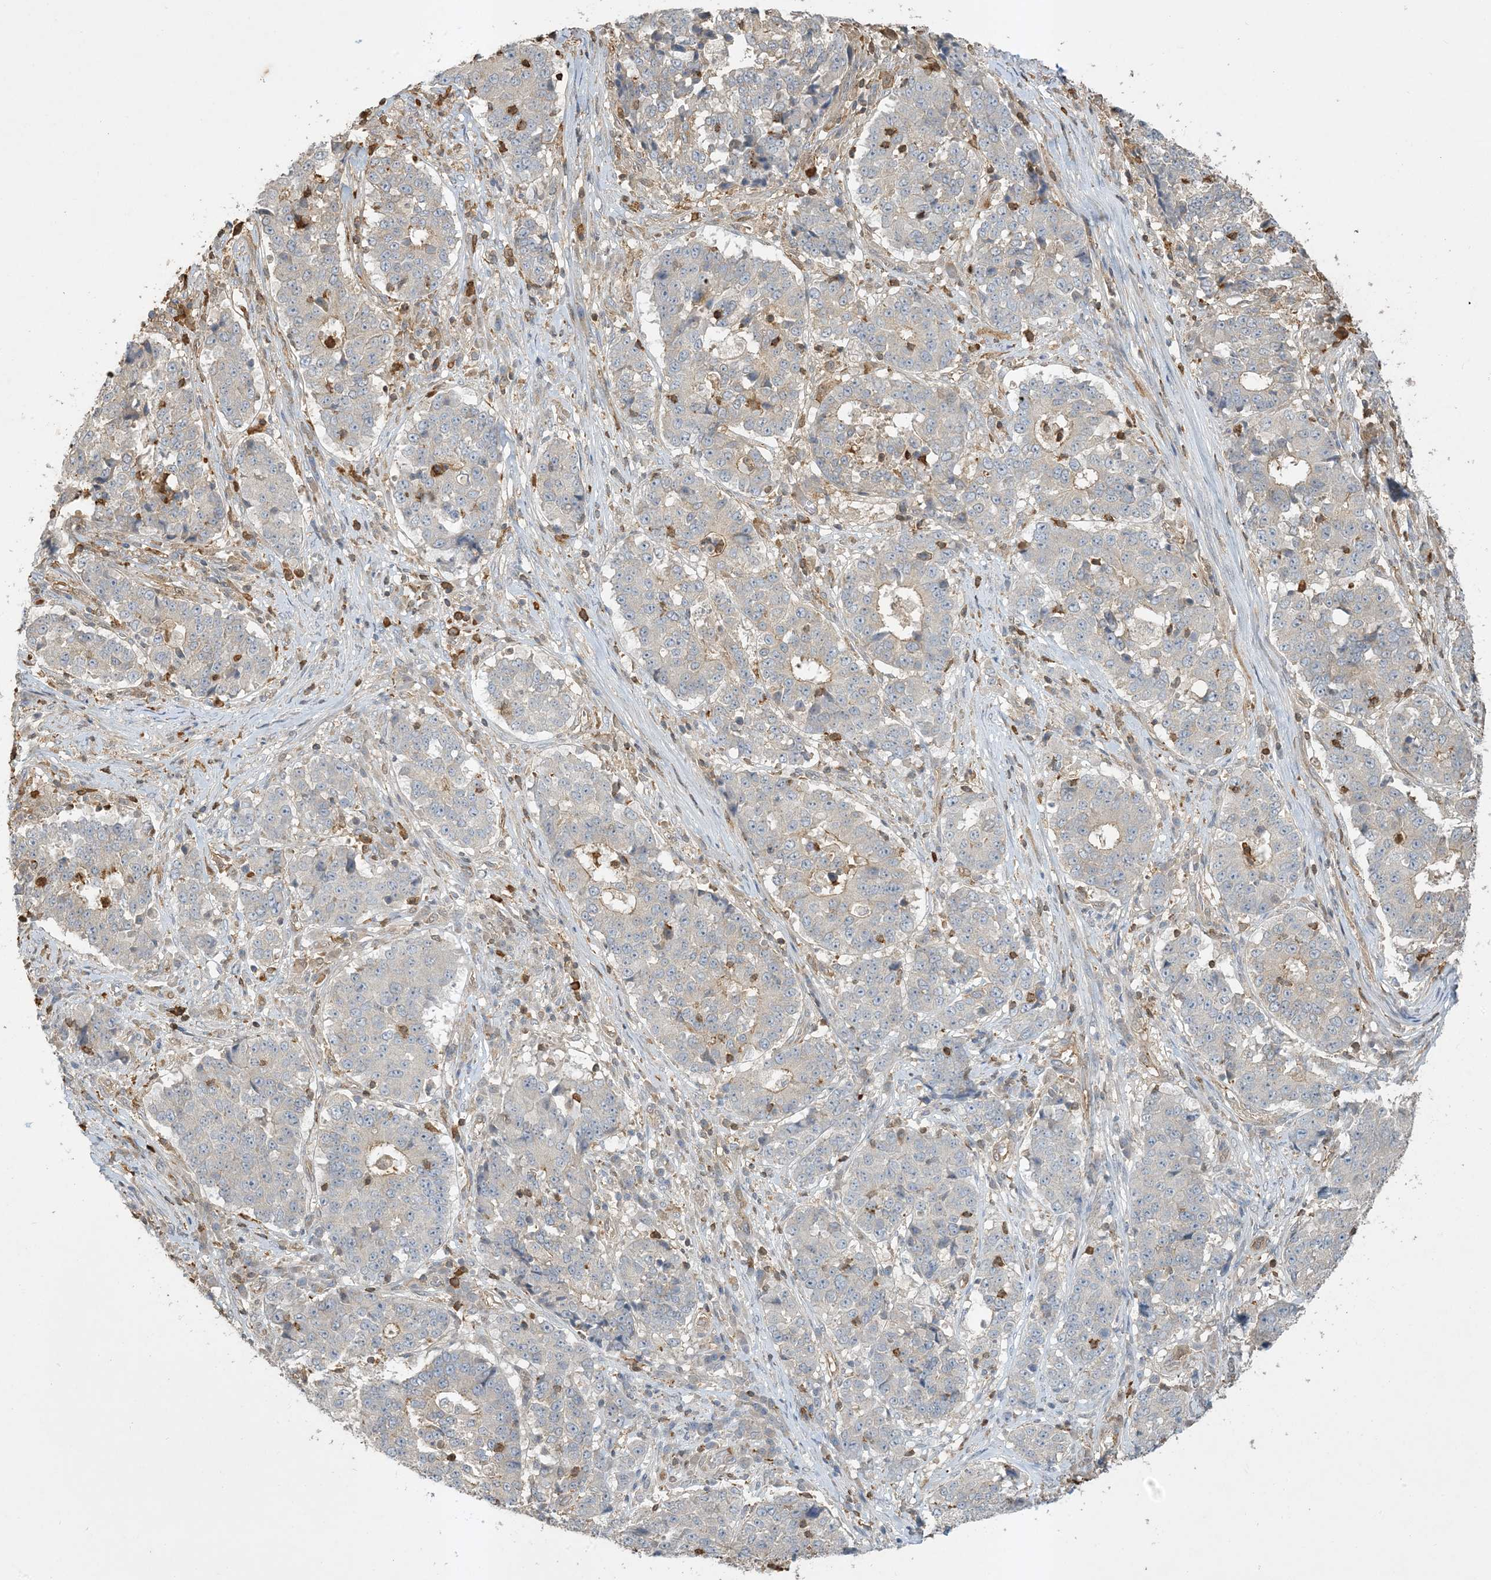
{"staining": {"intensity": "negative", "quantity": "none", "location": "none"}, "tissue": "stomach cancer", "cell_type": "Tumor cells", "image_type": "cancer", "snomed": [{"axis": "morphology", "description": "Adenocarcinoma, NOS"}, {"axis": "topography", "description": "Stomach"}], "caption": "The immunohistochemistry (IHC) image has no significant expression in tumor cells of stomach cancer tissue.", "gene": "TMSB4X", "patient": {"sex": "male", "age": 59}}